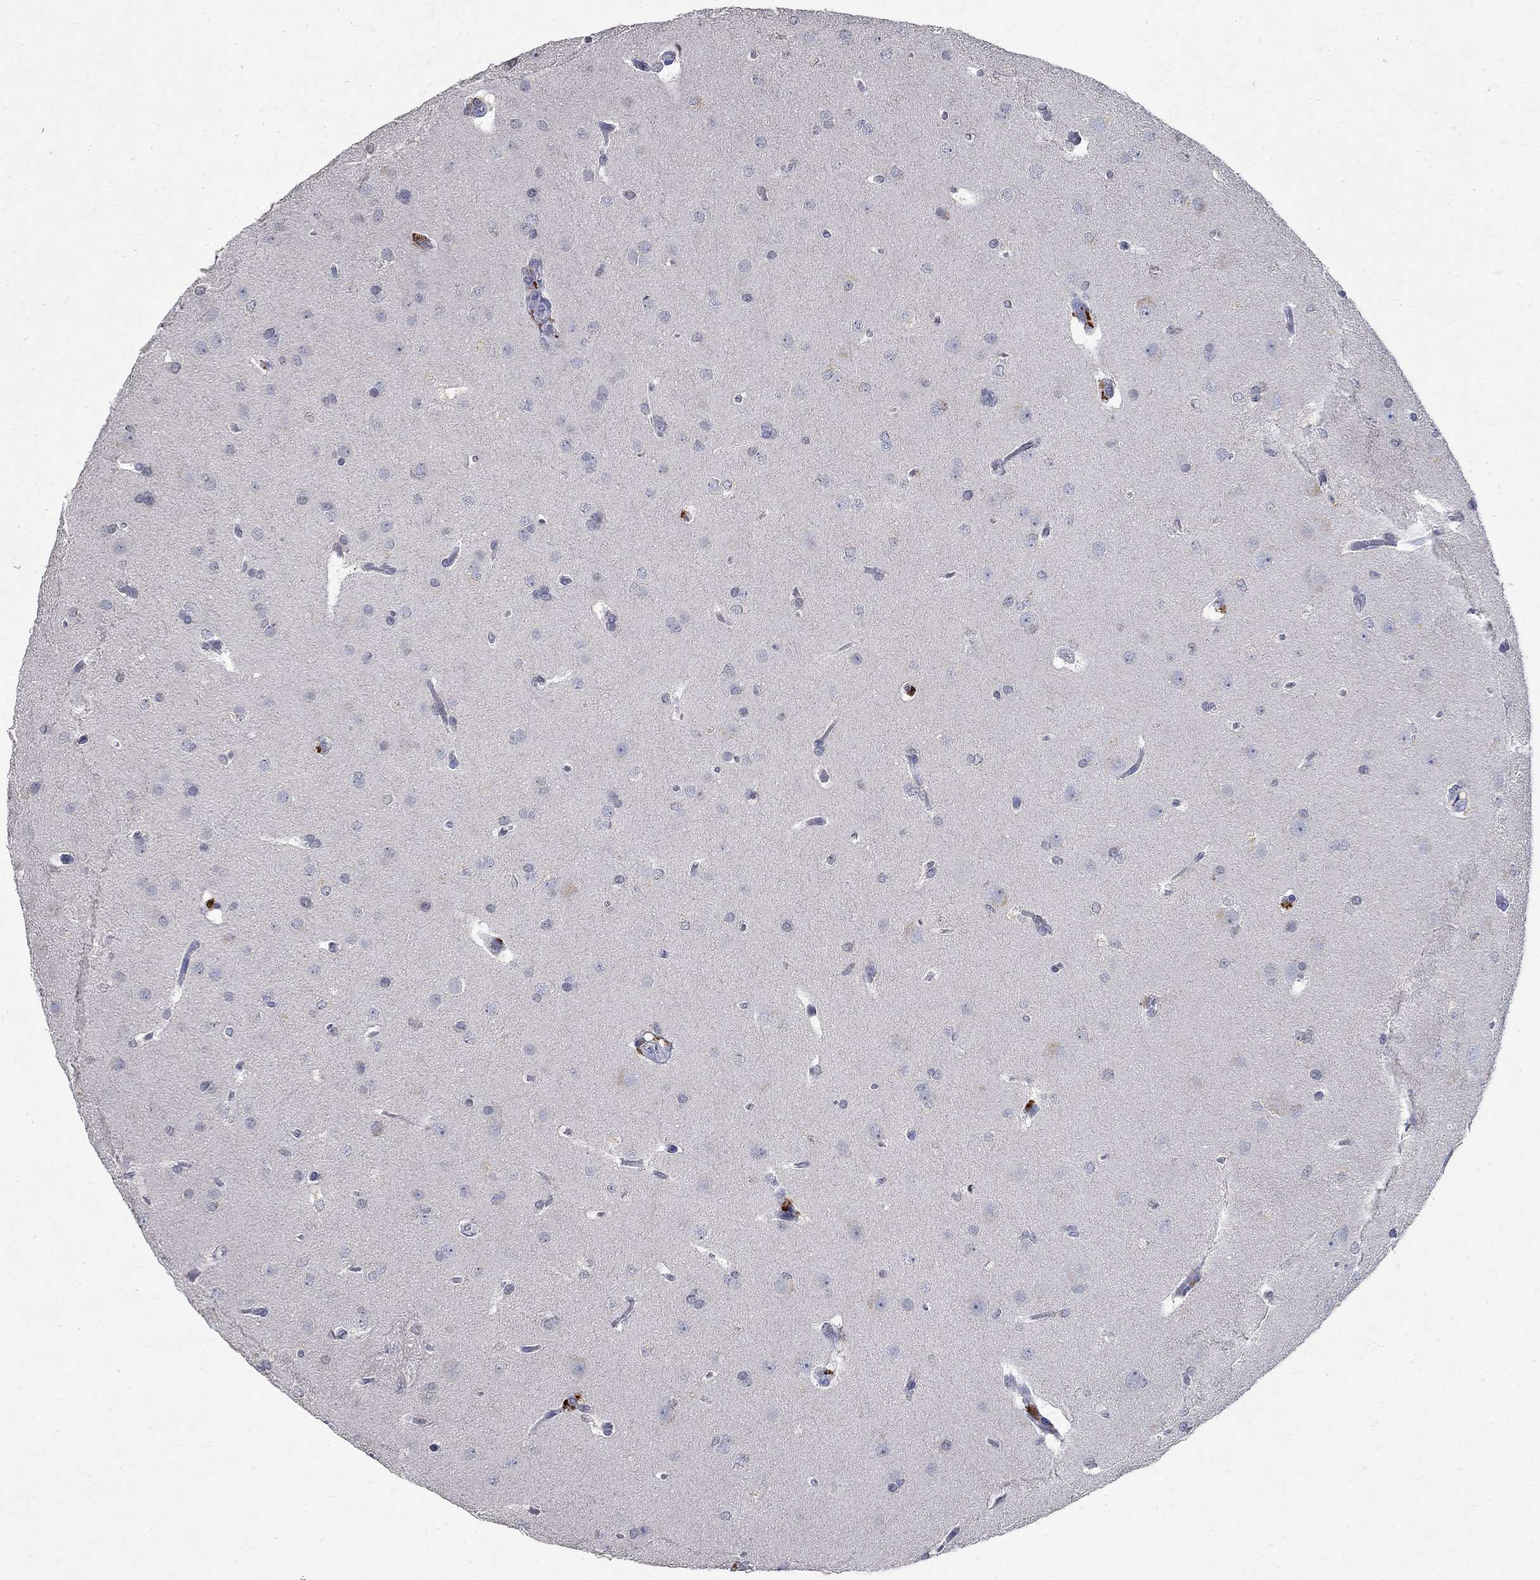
{"staining": {"intensity": "negative", "quantity": "none", "location": "none"}, "tissue": "glioma", "cell_type": "Tumor cells", "image_type": "cancer", "snomed": [{"axis": "morphology", "description": "Glioma, malignant, Low grade"}, {"axis": "topography", "description": "Brain"}], "caption": "High power microscopy image of an immunohistochemistry photomicrograph of low-grade glioma (malignant), revealing no significant positivity in tumor cells.", "gene": "TMEM169", "patient": {"sex": "female", "age": 32}}